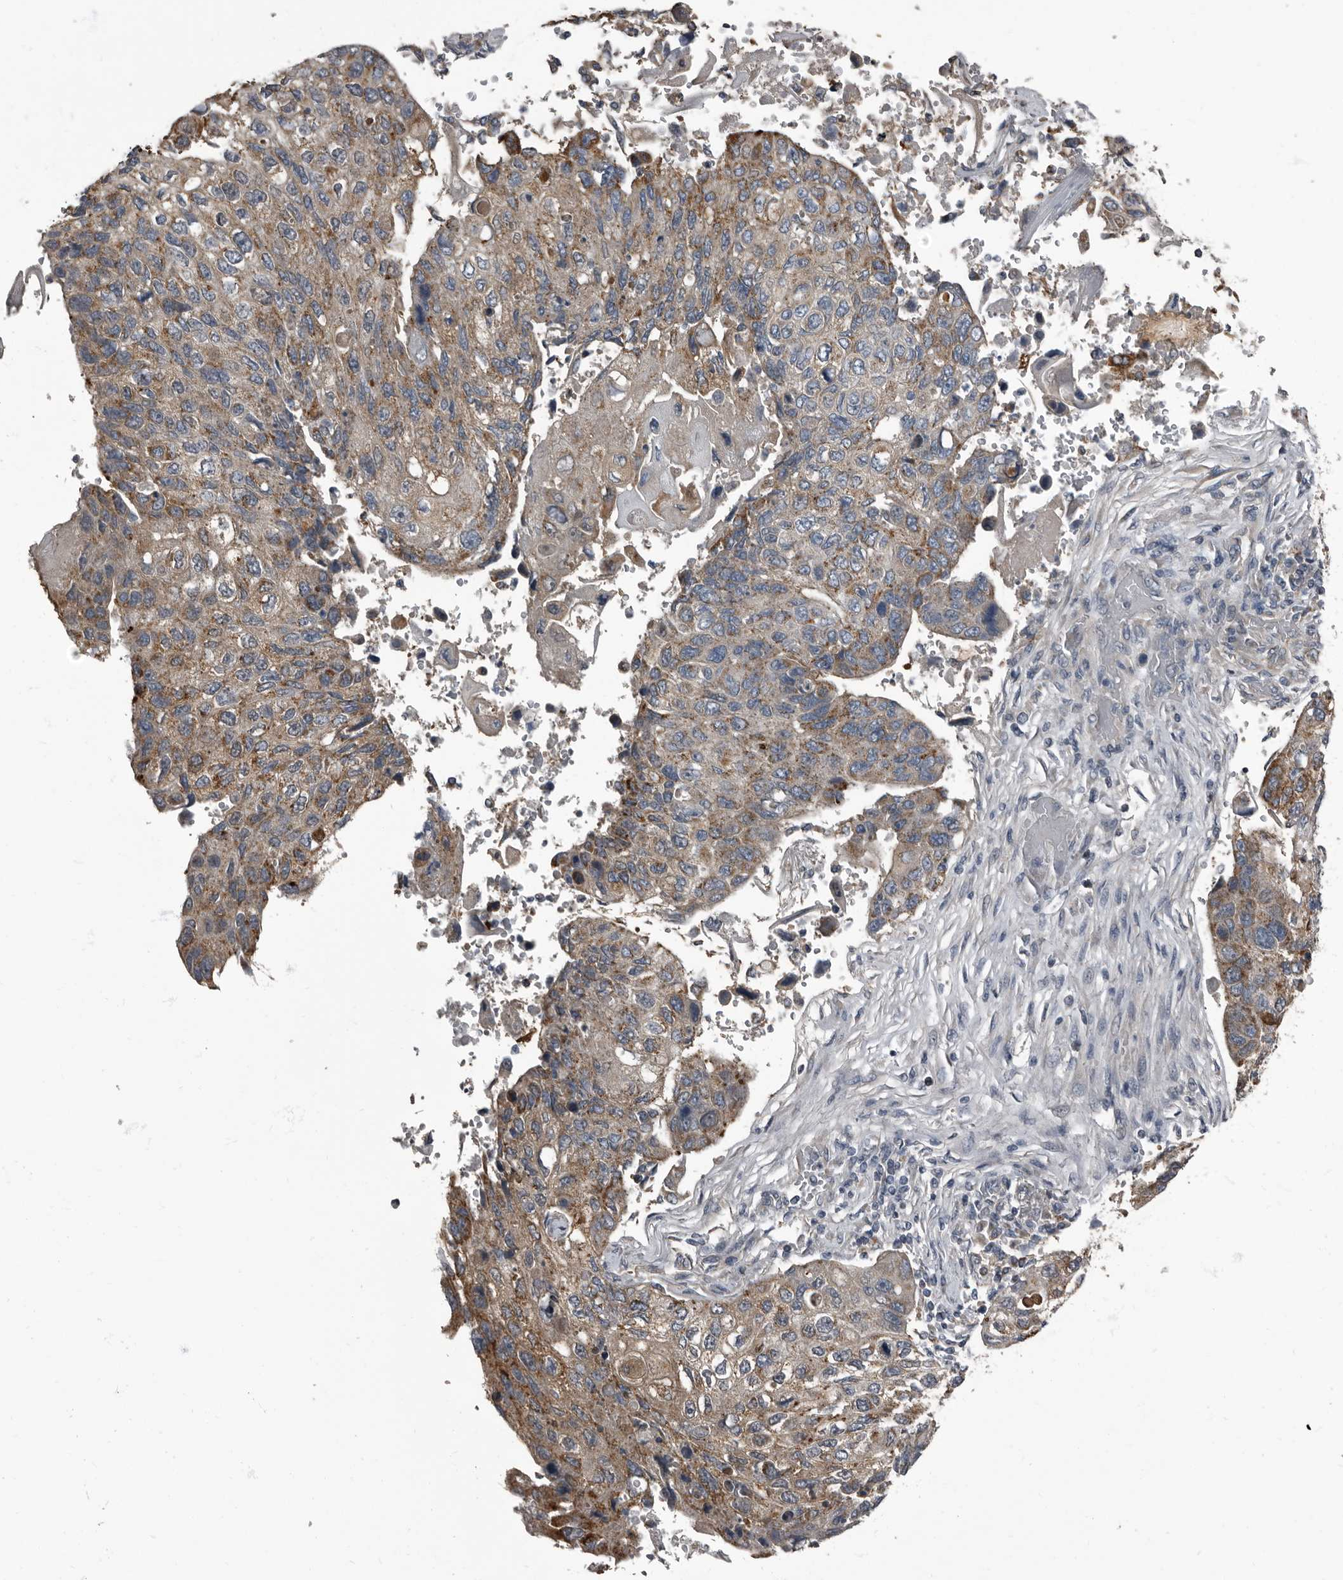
{"staining": {"intensity": "moderate", "quantity": ">75%", "location": "cytoplasmic/membranous"}, "tissue": "lung cancer", "cell_type": "Tumor cells", "image_type": "cancer", "snomed": [{"axis": "morphology", "description": "Squamous cell carcinoma, NOS"}, {"axis": "topography", "description": "Lung"}], "caption": "A brown stain labels moderate cytoplasmic/membranous expression of a protein in squamous cell carcinoma (lung) tumor cells.", "gene": "TPD52L1", "patient": {"sex": "male", "age": 61}}